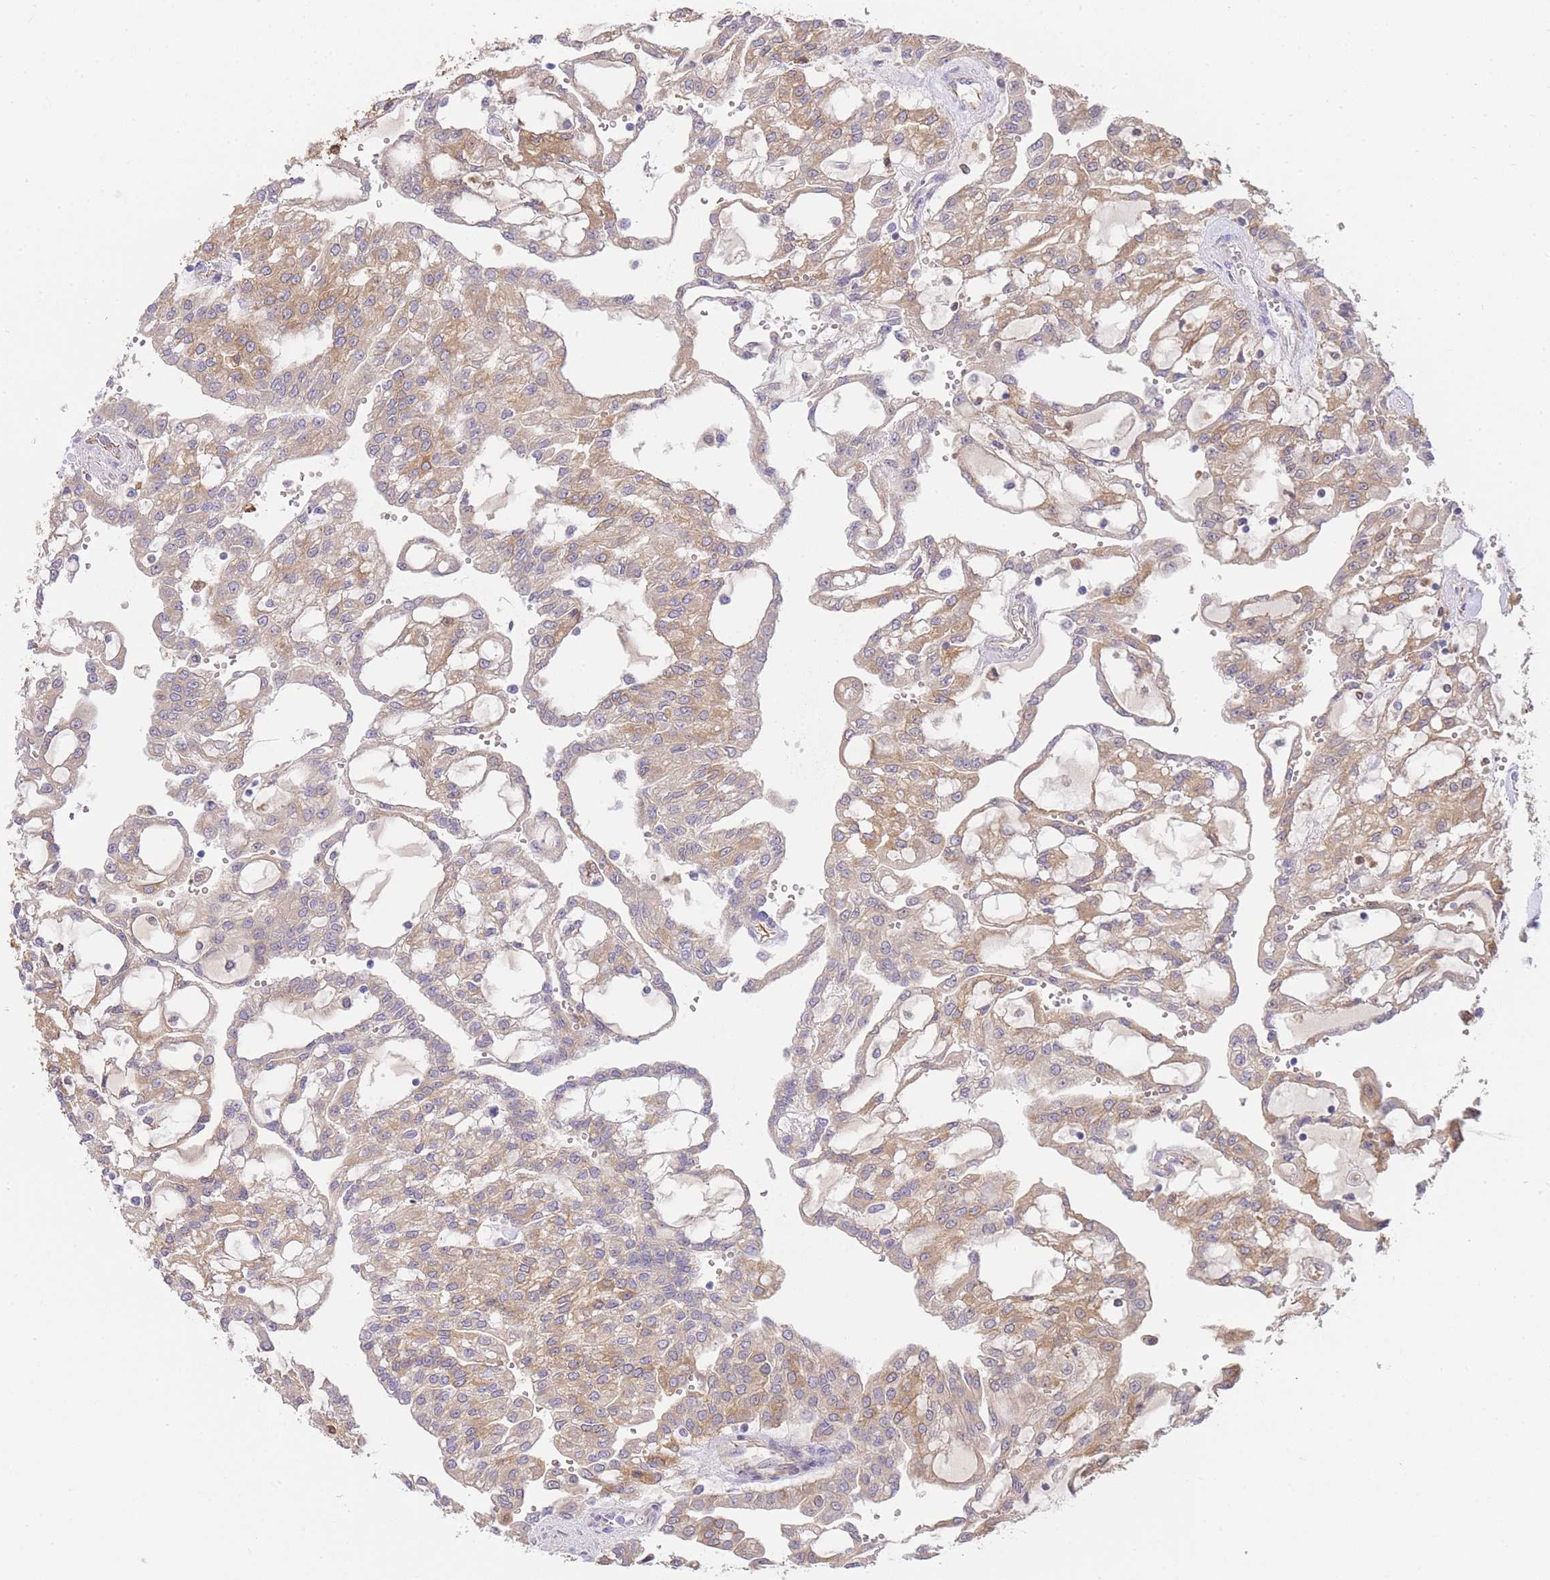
{"staining": {"intensity": "weak", "quantity": ">75%", "location": "cytoplasmic/membranous"}, "tissue": "renal cancer", "cell_type": "Tumor cells", "image_type": "cancer", "snomed": [{"axis": "morphology", "description": "Adenocarcinoma, NOS"}, {"axis": "topography", "description": "Kidney"}], "caption": "Protein expression analysis of human renal cancer reveals weak cytoplasmic/membranous expression in about >75% of tumor cells.", "gene": "ECPAS", "patient": {"sex": "male", "age": 63}}